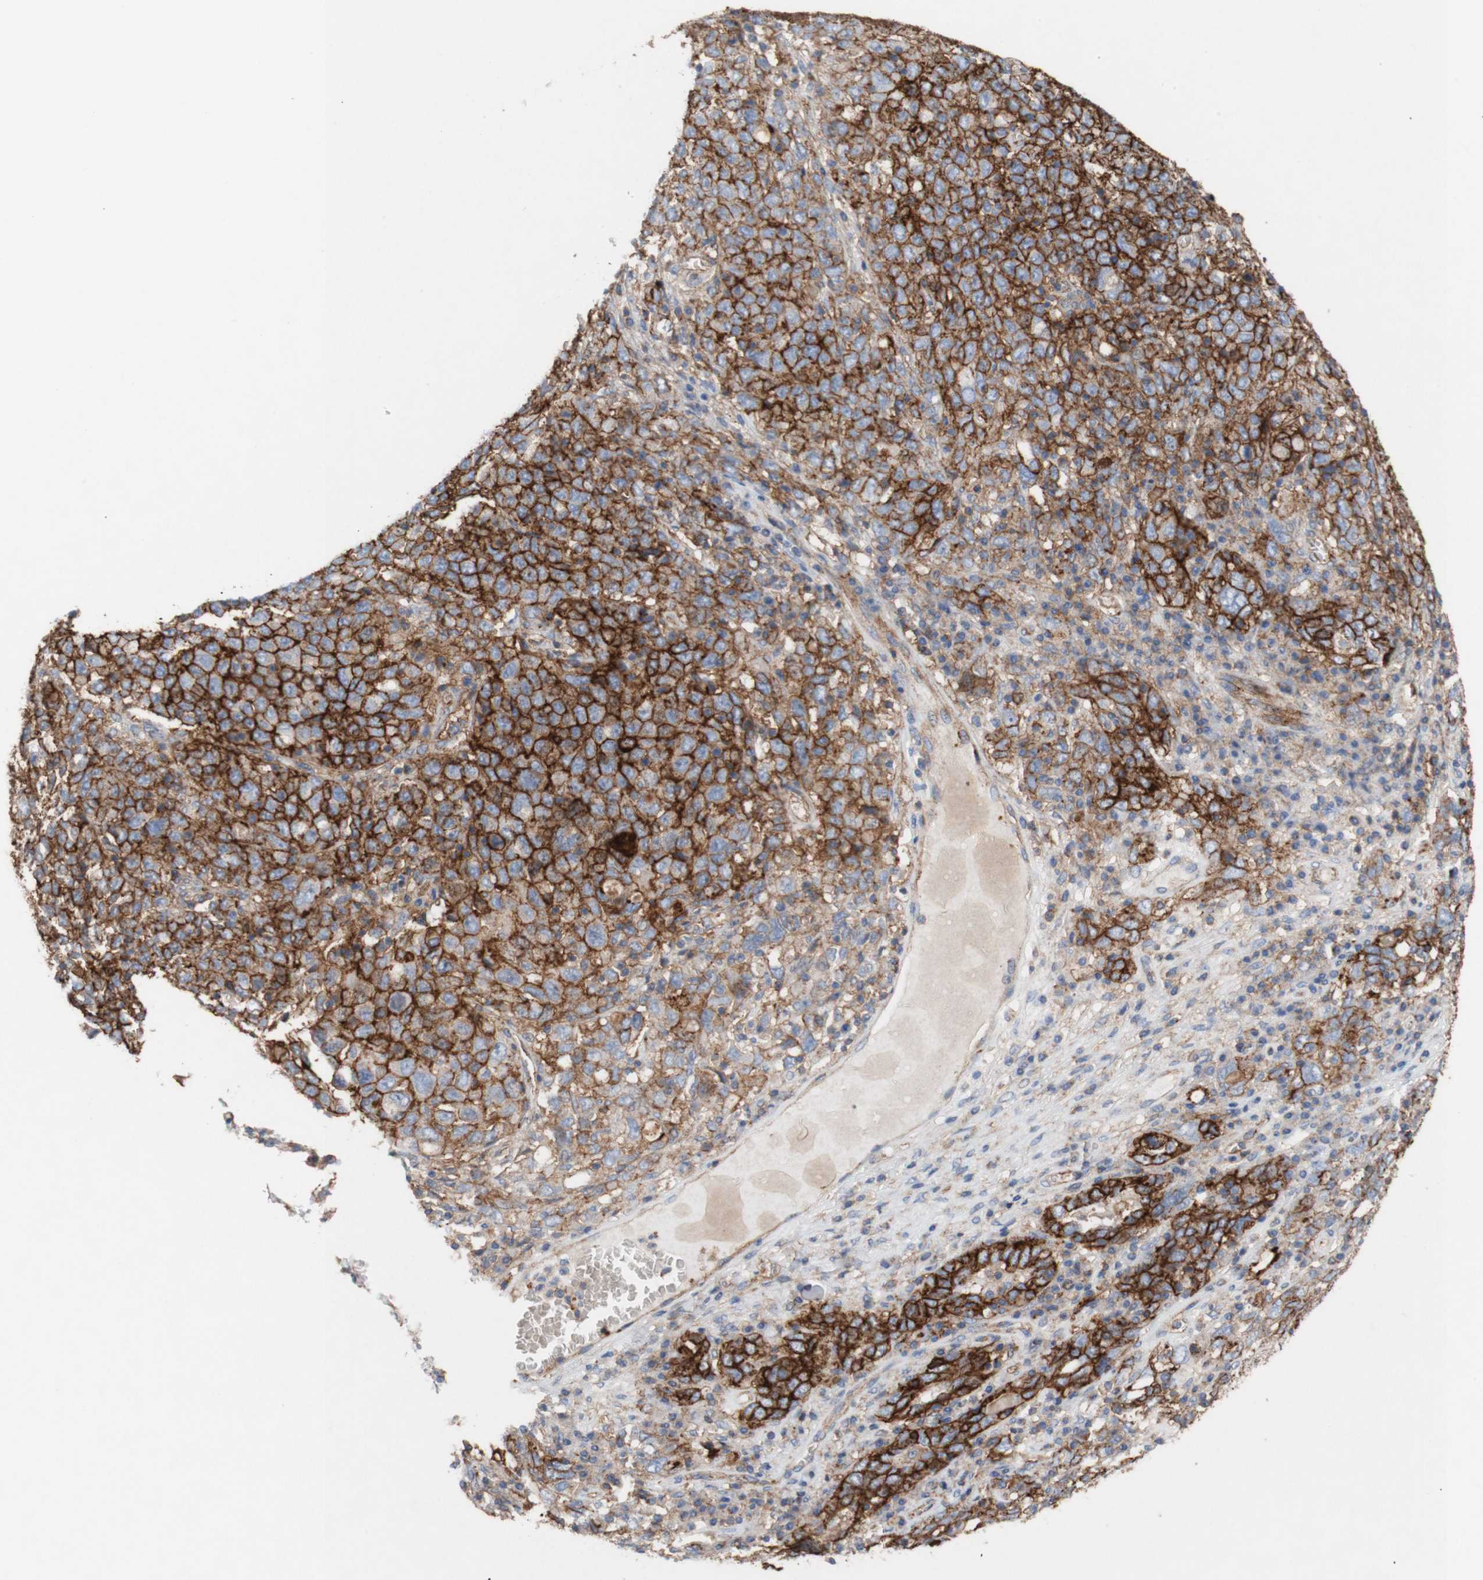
{"staining": {"intensity": "strong", "quantity": ">75%", "location": "cytoplasmic/membranous"}, "tissue": "ovarian cancer", "cell_type": "Tumor cells", "image_type": "cancer", "snomed": [{"axis": "morphology", "description": "Carcinoma, endometroid"}, {"axis": "topography", "description": "Ovary"}], "caption": "Human ovarian endometroid carcinoma stained for a protein (brown) exhibits strong cytoplasmic/membranous positive positivity in approximately >75% of tumor cells.", "gene": "ATP2A3", "patient": {"sex": "female", "age": 62}}